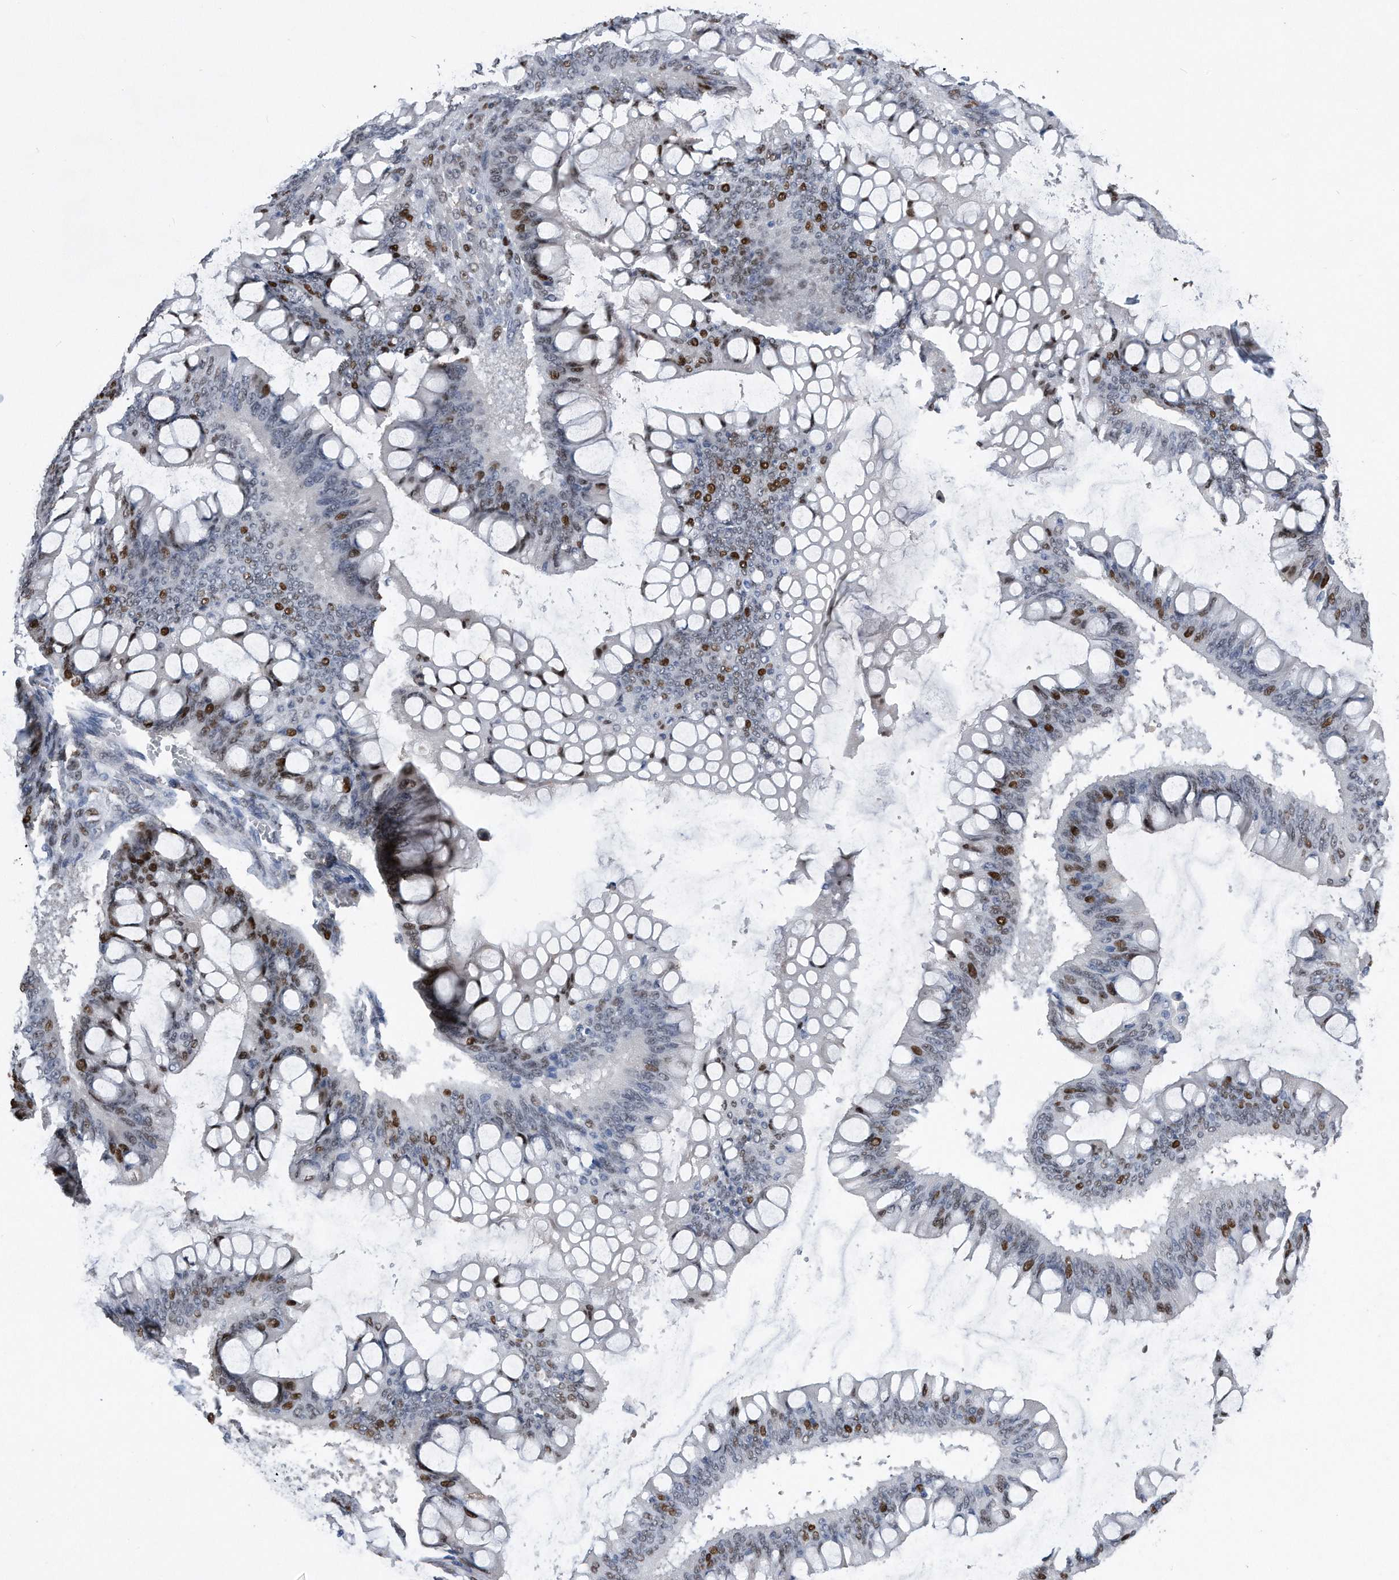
{"staining": {"intensity": "strong", "quantity": "25%-75%", "location": "nuclear"}, "tissue": "ovarian cancer", "cell_type": "Tumor cells", "image_type": "cancer", "snomed": [{"axis": "morphology", "description": "Cystadenocarcinoma, mucinous, NOS"}, {"axis": "topography", "description": "Ovary"}], "caption": "Strong nuclear protein expression is identified in about 25%-75% of tumor cells in mucinous cystadenocarcinoma (ovarian).", "gene": "PCNA", "patient": {"sex": "female", "age": 73}}